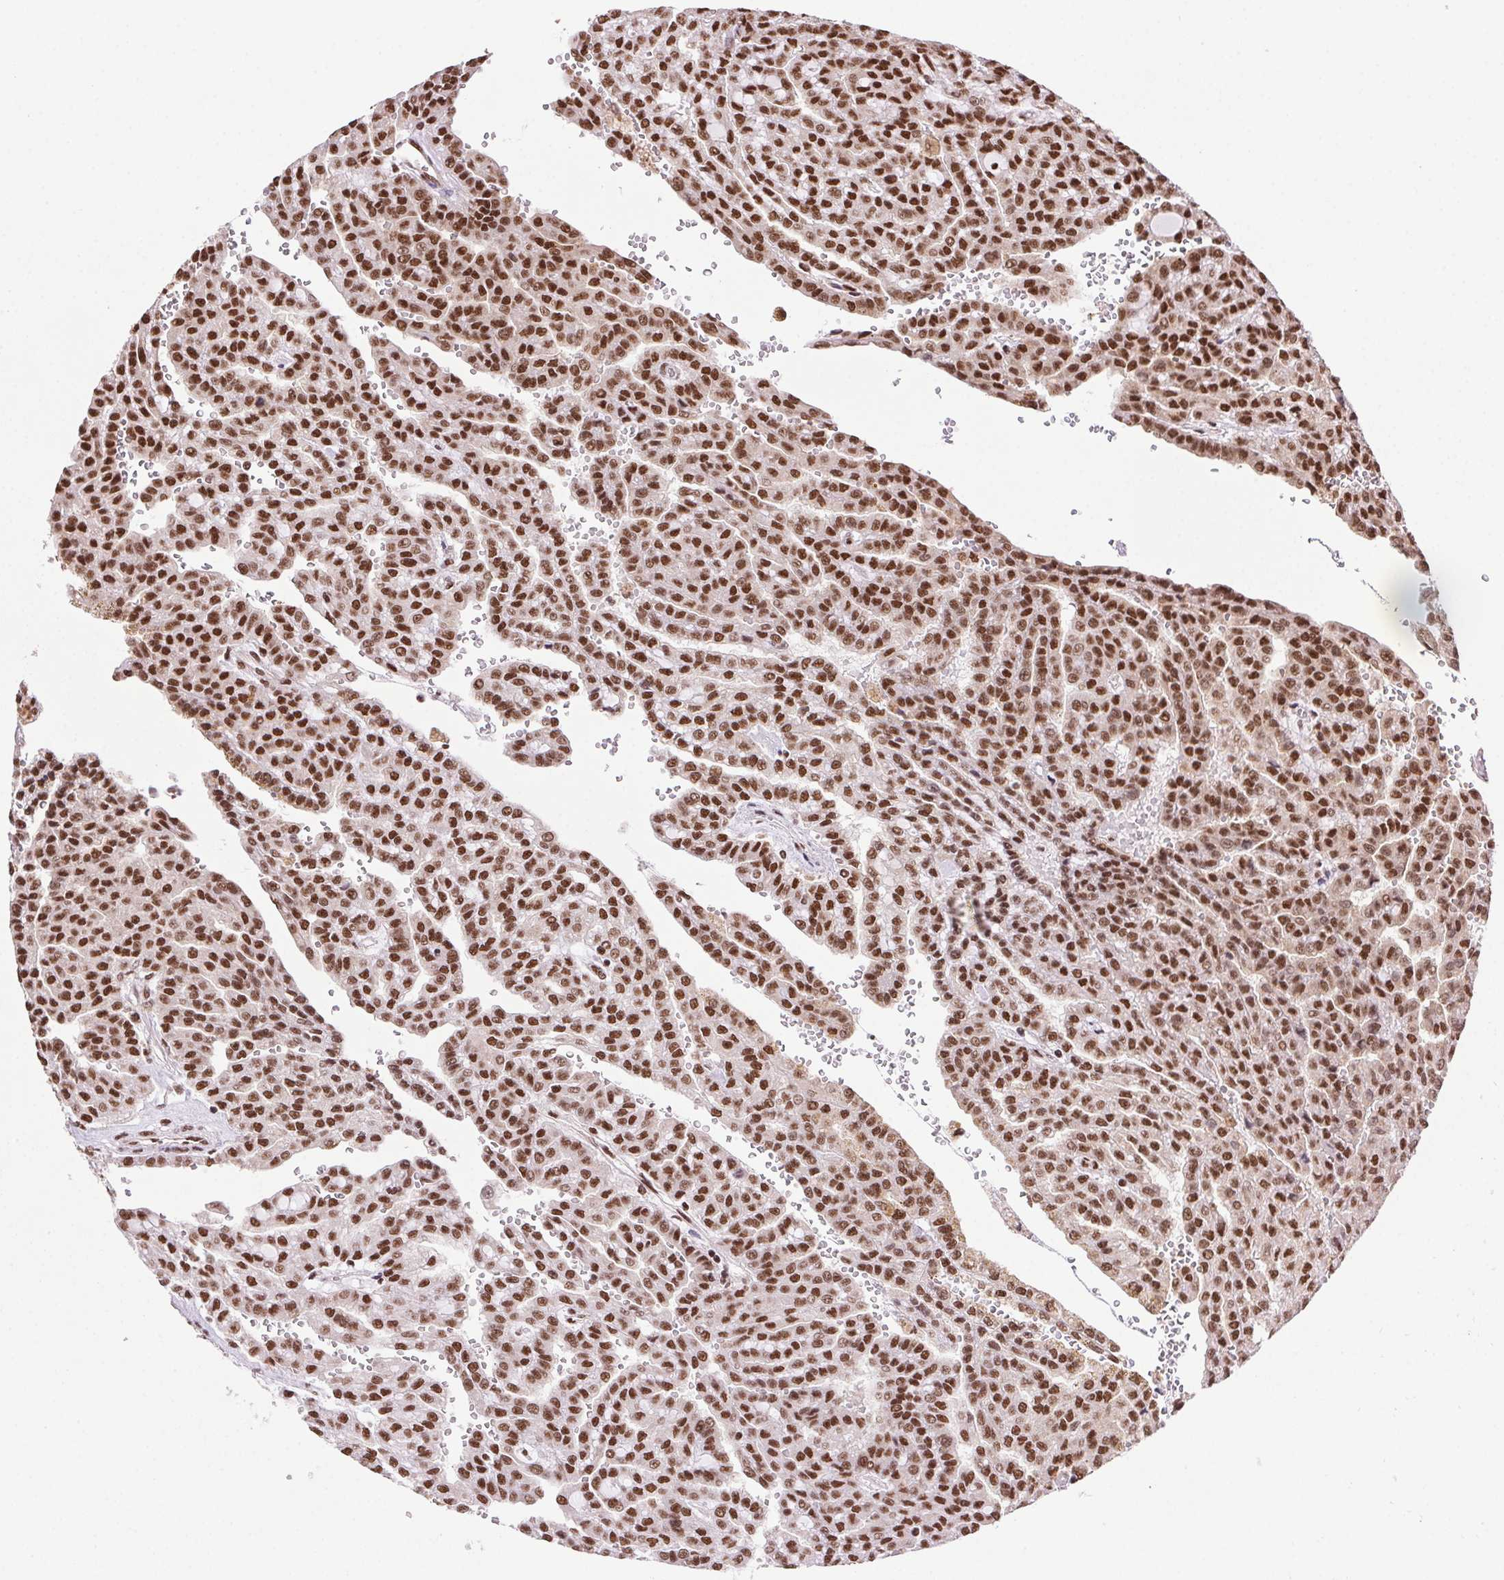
{"staining": {"intensity": "strong", "quantity": ">75%", "location": "nuclear"}, "tissue": "renal cancer", "cell_type": "Tumor cells", "image_type": "cancer", "snomed": [{"axis": "morphology", "description": "Adenocarcinoma, NOS"}, {"axis": "topography", "description": "Kidney"}], "caption": "Strong nuclear expression is appreciated in about >75% of tumor cells in renal adenocarcinoma.", "gene": "ZNF207", "patient": {"sex": "male", "age": 63}}